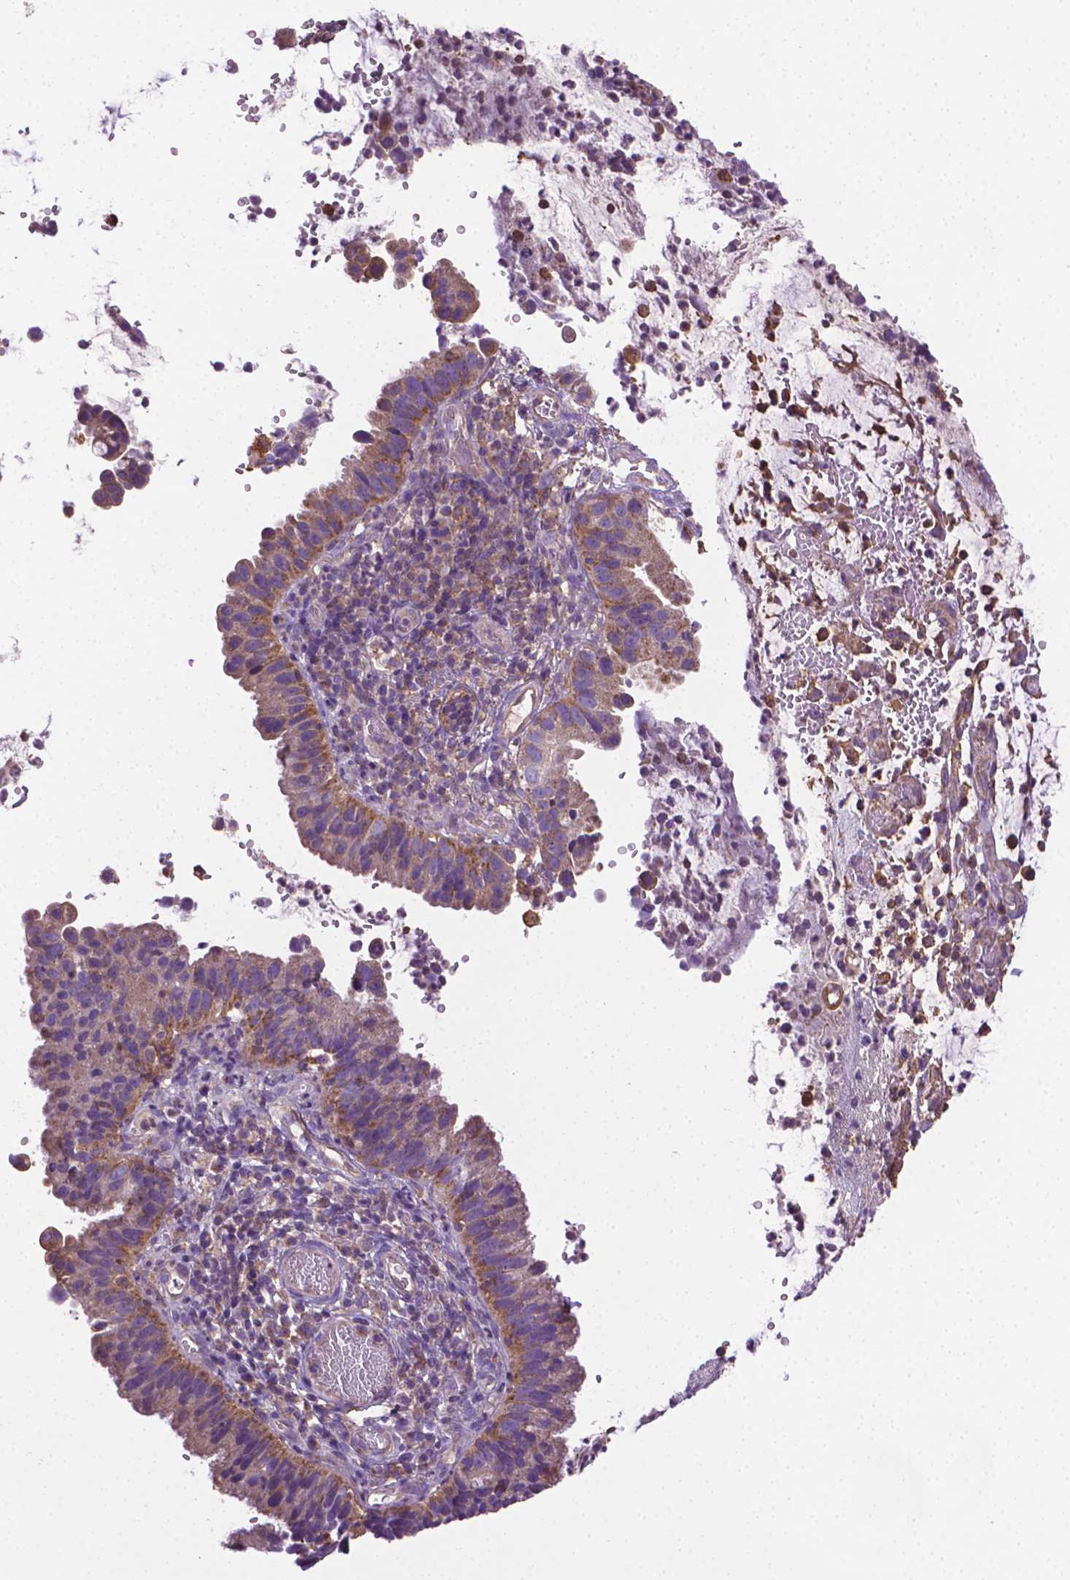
{"staining": {"intensity": "moderate", "quantity": "25%-75%", "location": "cytoplasmic/membranous"}, "tissue": "cervical cancer", "cell_type": "Tumor cells", "image_type": "cancer", "snomed": [{"axis": "morphology", "description": "Adenocarcinoma, NOS"}, {"axis": "topography", "description": "Cervix"}], "caption": "IHC histopathology image of neoplastic tissue: human adenocarcinoma (cervical) stained using immunohistochemistry shows medium levels of moderate protein expression localized specifically in the cytoplasmic/membranous of tumor cells, appearing as a cytoplasmic/membranous brown color.", "gene": "SLC51B", "patient": {"sex": "female", "age": 34}}